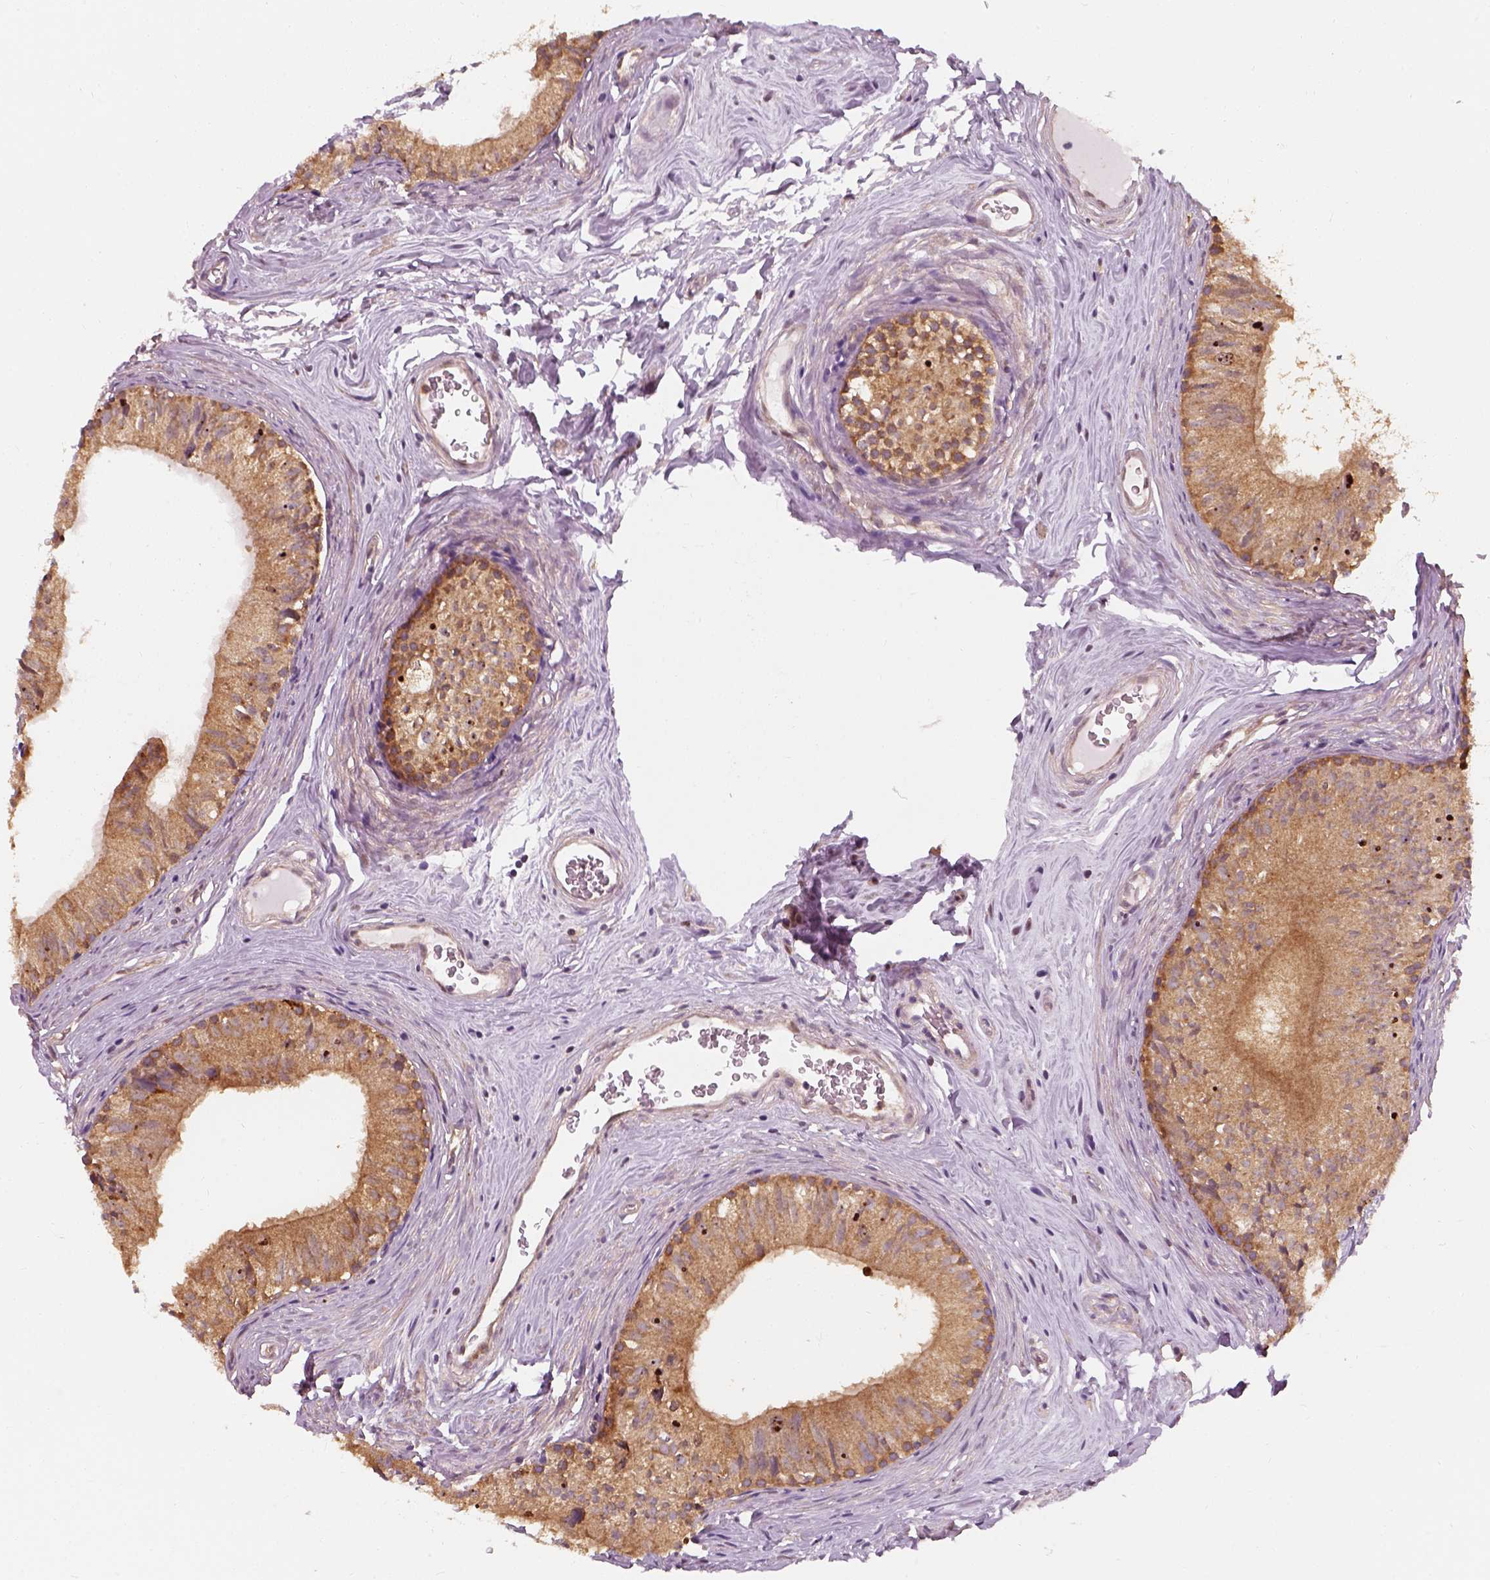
{"staining": {"intensity": "moderate", "quantity": ">75%", "location": "cytoplasmic/membranous"}, "tissue": "epididymis", "cell_type": "Glandular cells", "image_type": "normal", "snomed": [{"axis": "morphology", "description": "Normal tissue, NOS"}, {"axis": "topography", "description": "Epididymis"}], "caption": "IHC photomicrograph of benign human epididymis stained for a protein (brown), which shows medium levels of moderate cytoplasmic/membranous expression in about >75% of glandular cells.", "gene": "SQSTM1", "patient": {"sex": "male", "age": 52}}